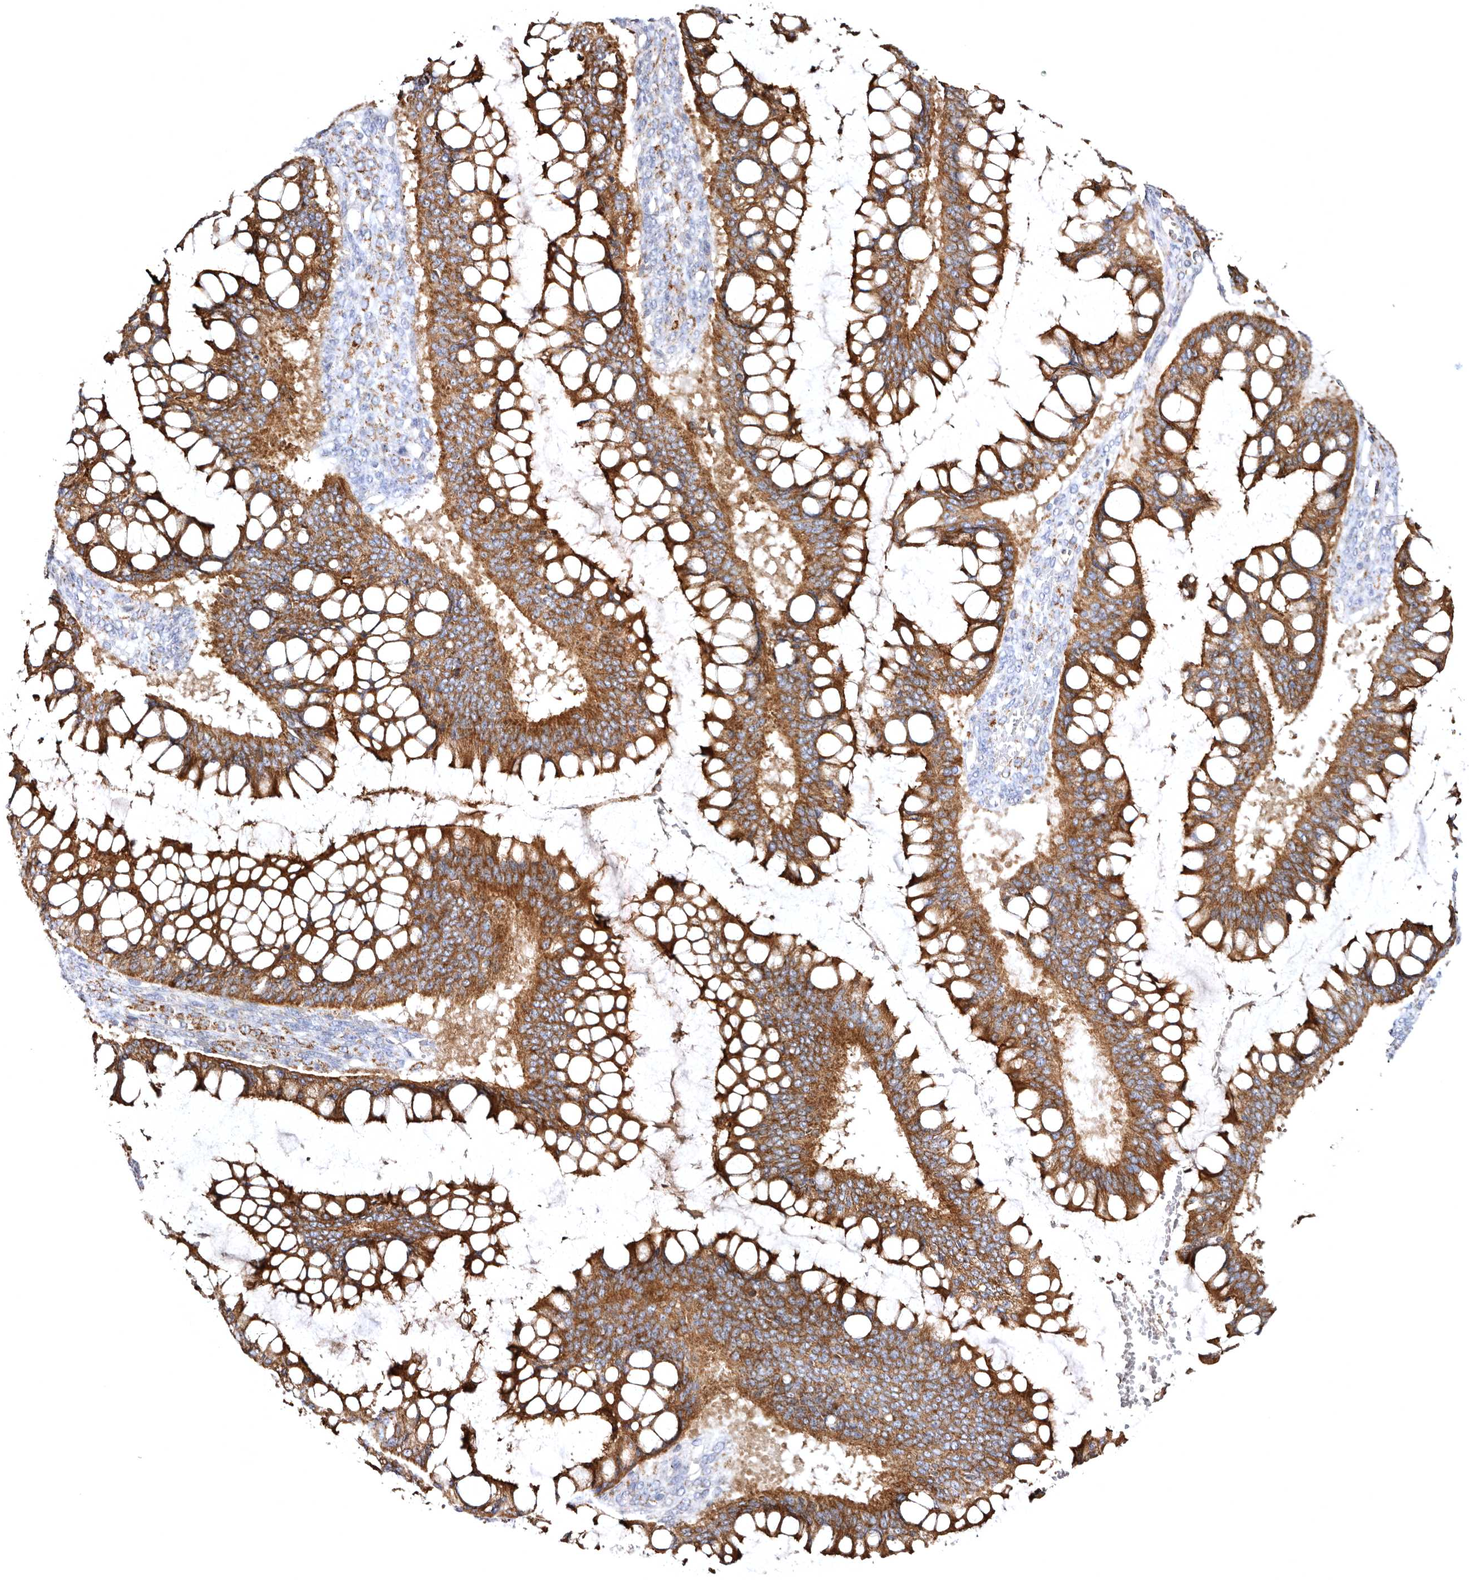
{"staining": {"intensity": "strong", "quantity": ">75%", "location": "cytoplasmic/membranous"}, "tissue": "ovarian cancer", "cell_type": "Tumor cells", "image_type": "cancer", "snomed": [{"axis": "morphology", "description": "Cystadenocarcinoma, mucinous, NOS"}, {"axis": "topography", "description": "Ovary"}], "caption": "The micrograph displays staining of ovarian mucinous cystadenocarcinoma, revealing strong cytoplasmic/membranous protein staining (brown color) within tumor cells. The staining was performed using DAB, with brown indicating positive protein expression. Nuclei are stained blue with hematoxylin.", "gene": "BAIAP2L1", "patient": {"sex": "female", "age": 73}}